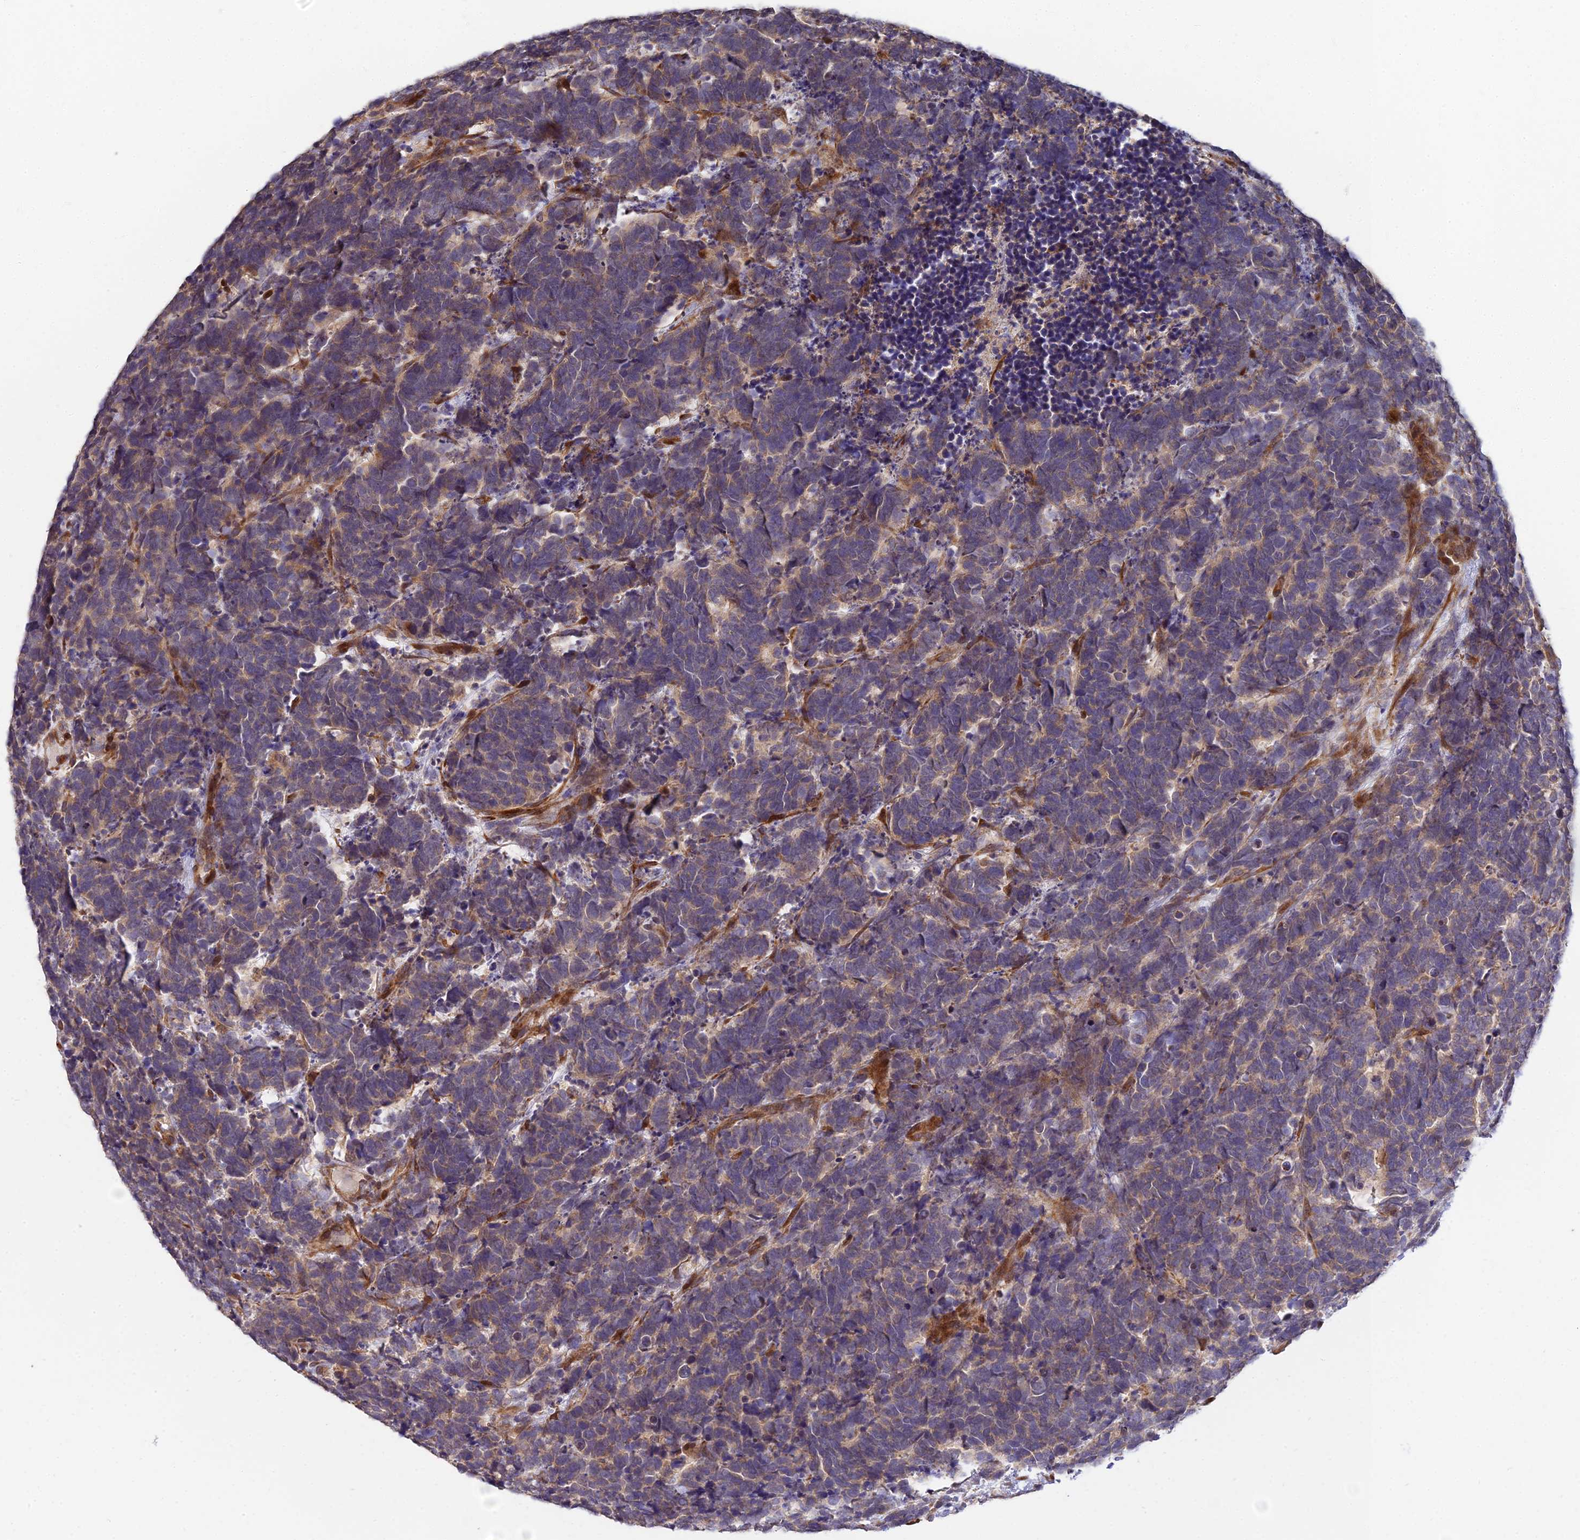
{"staining": {"intensity": "weak", "quantity": "25%-75%", "location": "cytoplasmic/membranous"}, "tissue": "carcinoid", "cell_type": "Tumor cells", "image_type": "cancer", "snomed": [{"axis": "morphology", "description": "Carcinoma, NOS"}, {"axis": "morphology", "description": "Carcinoid, malignant, NOS"}, {"axis": "topography", "description": "Urinary bladder"}], "caption": "This photomicrograph shows immunohistochemistry staining of human malignant carcinoid, with low weak cytoplasmic/membranous staining in about 25%-75% of tumor cells.", "gene": "ARL8B", "patient": {"sex": "male", "age": 57}}